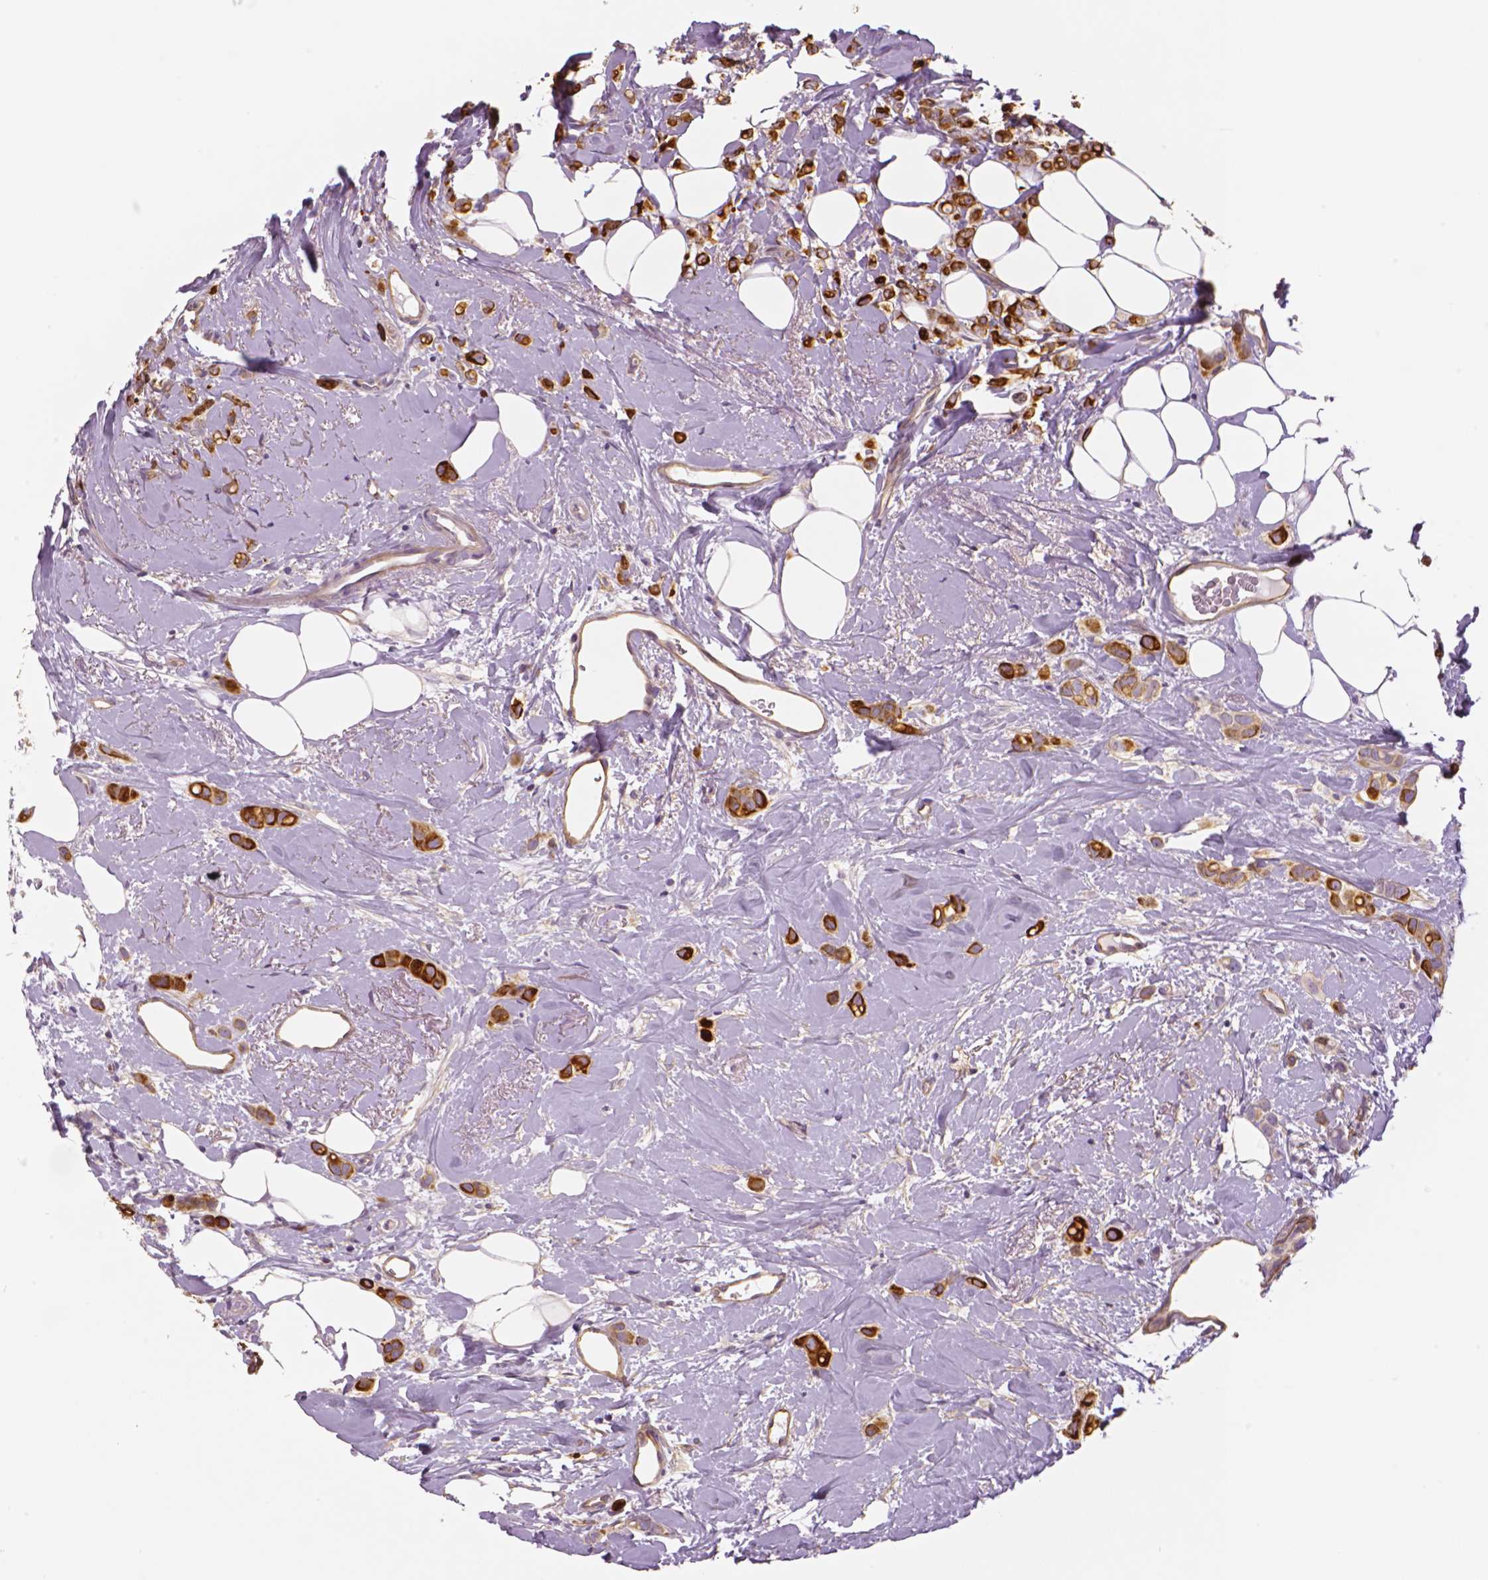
{"staining": {"intensity": "strong", "quantity": ">75%", "location": "cytoplasmic/membranous"}, "tissue": "breast cancer", "cell_type": "Tumor cells", "image_type": "cancer", "snomed": [{"axis": "morphology", "description": "Lobular carcinoma"}, {"axis": "topography", "description": "Breast"}], "caption": "The micrograph demonstrates a brown stain indicating the presence of a protein in the cytoplasmic/membranous of tumor cells in lobular carcinoma (breast).", "gene": "MKI67", "patient": {"sex": "female", "age": 66}}